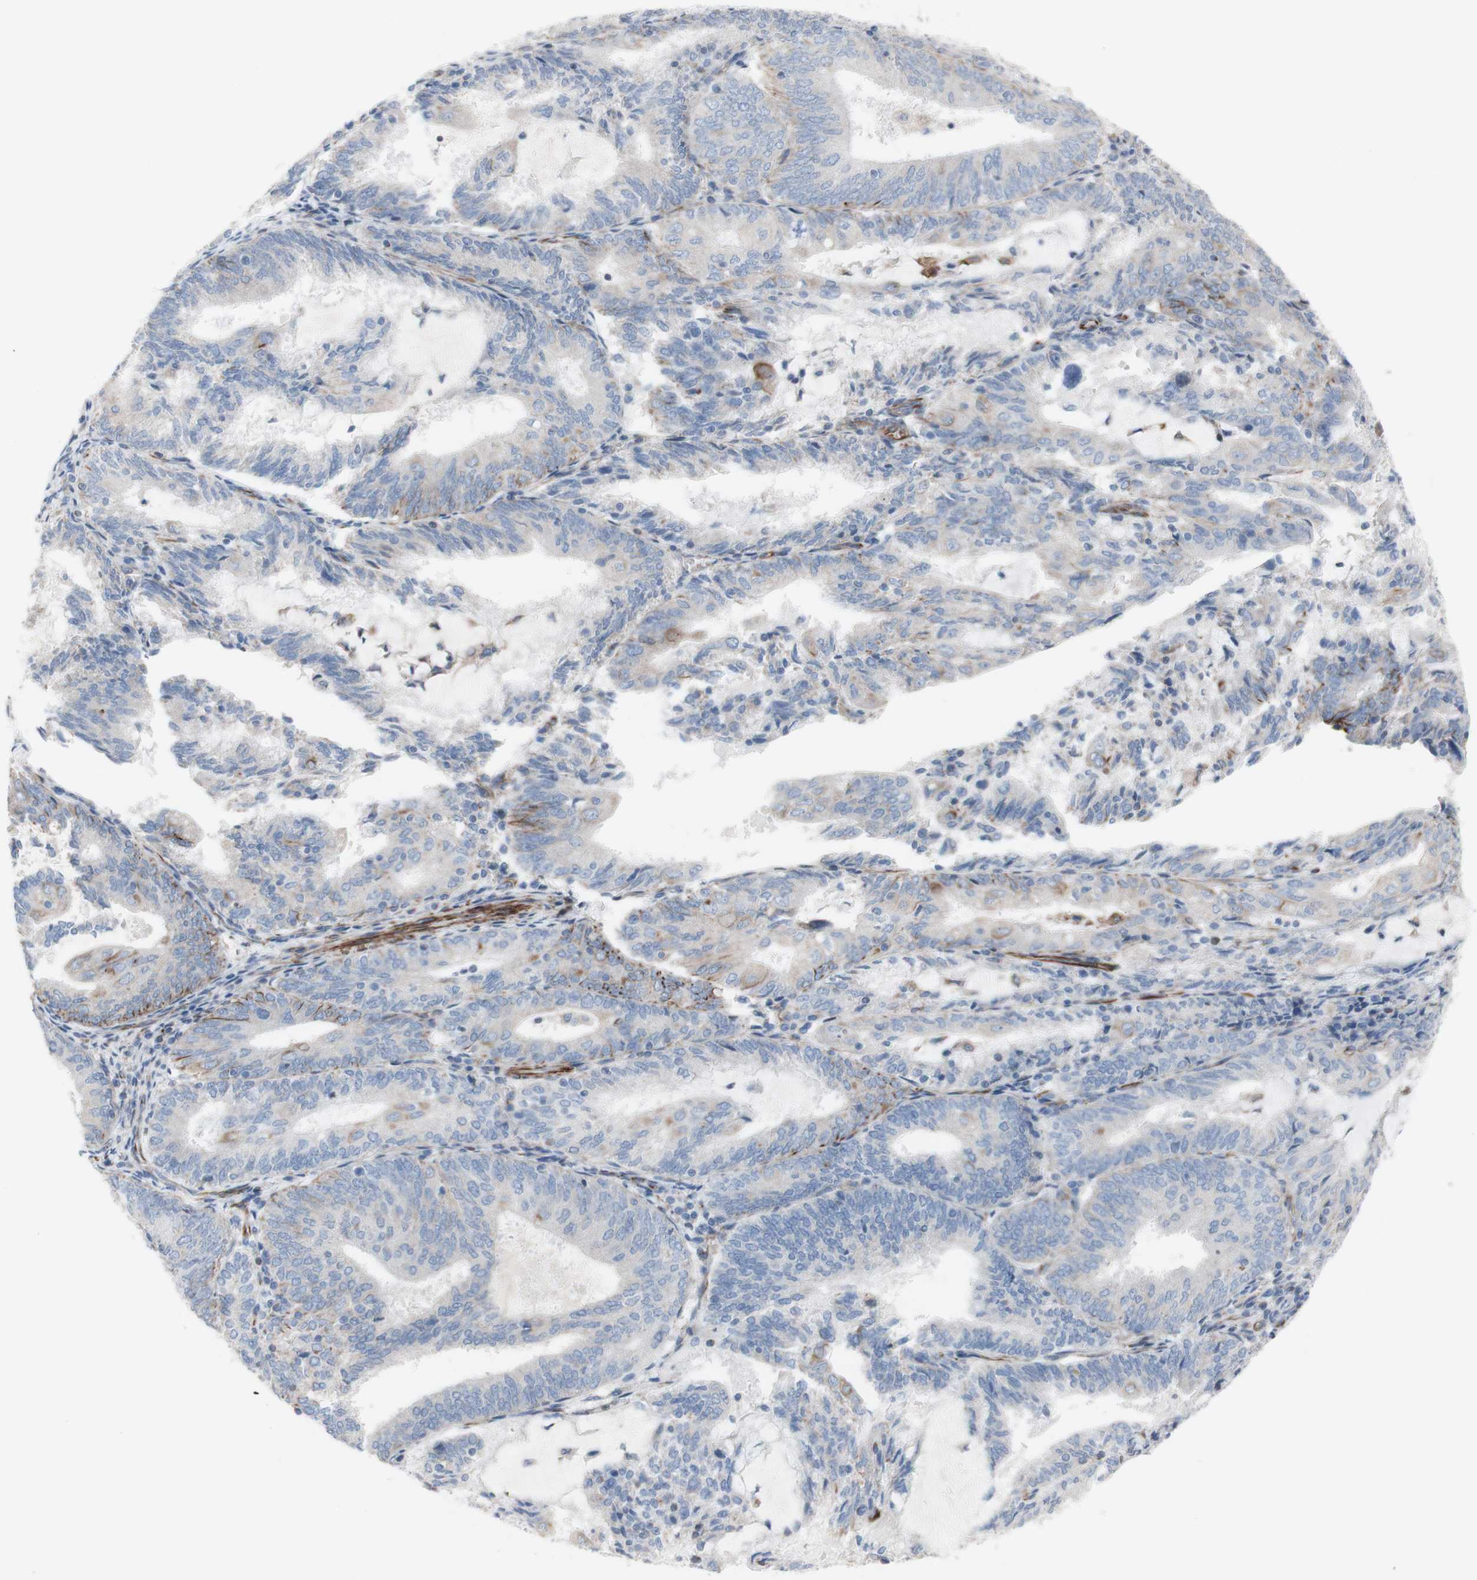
{"staining": {"intensity": "weak", "quantity": "<25%", "location": "cytoplasmic/membranous"}, "tissue": "endometrial cancer", "cell_type": "Tumor cells", "image_type": "cancer", "snomed": [{"axis": "morphology", "description": "Adenocarcinoma, NOS"}, {"axis": "topography", "description": "Endometrium"}], "caption": "Immunohistochemistry (IHC) photomicrograph of human endometrial cancer stained for a protein (brown), which reveals no positivity in tumor cells.", "gene": "AGPAT5", "patient": {"sex": "female", "age": 81}}